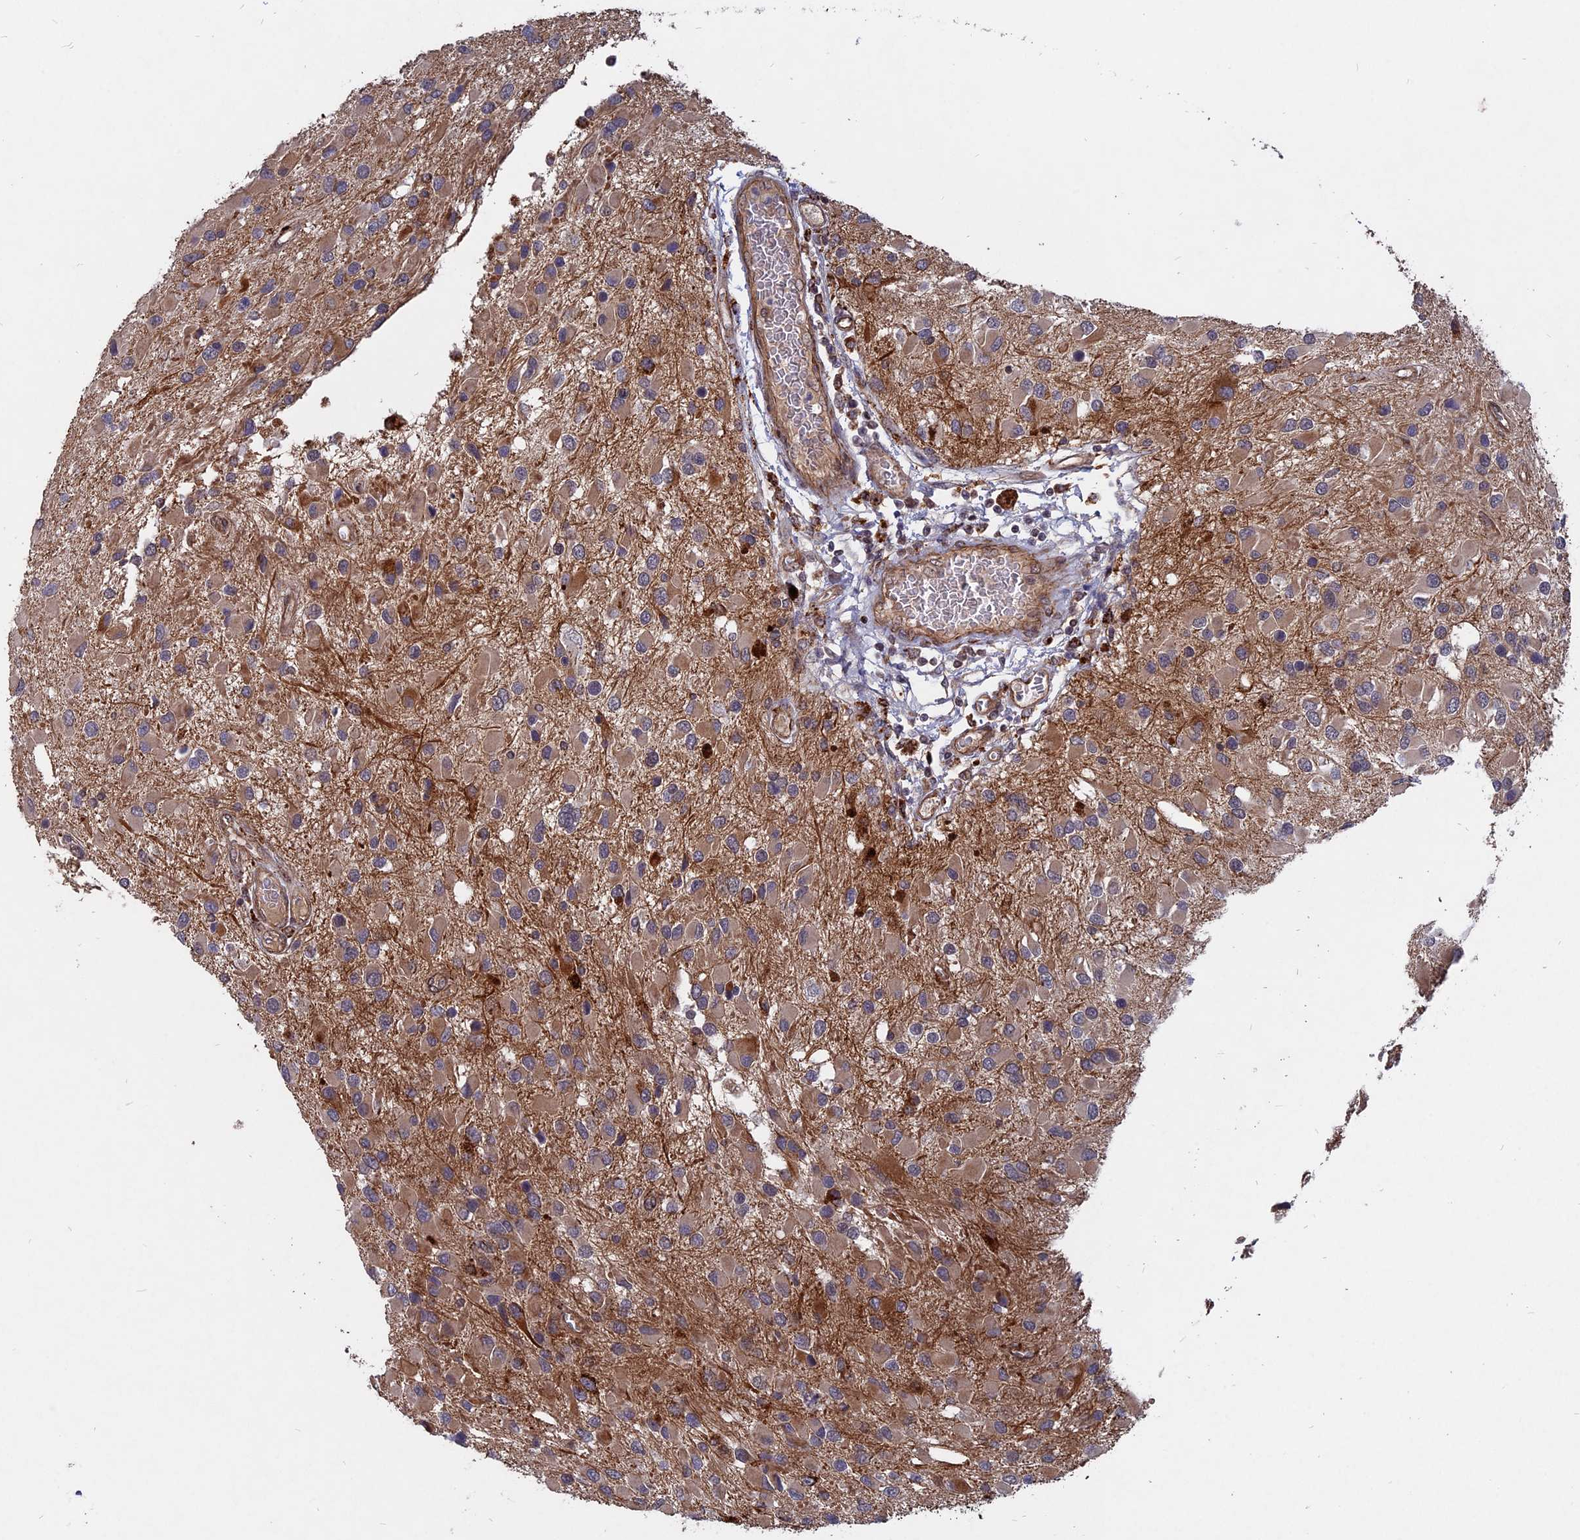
{"staining": {"intensity": "weak", "quantity": ">75%", "location": "cytoplasmic/membranous"}, "tissue": "glioma", "cell_type": "Tumor cells", "image_type": "cancer", "snomed": [{"axis": "morphology", "description": "Glioma, malignant, High grade"}, {"axis": "topography", "description": "Brain"}], "caption": "A histopathology image showing weak cytoplasmic/membranous positivity in approximately >75% of tumor cells in glioma, as visualized by brown immunohistochemical staining.", "gene": "NOSIP", "patient": {"sex": "male", "age": 53}}